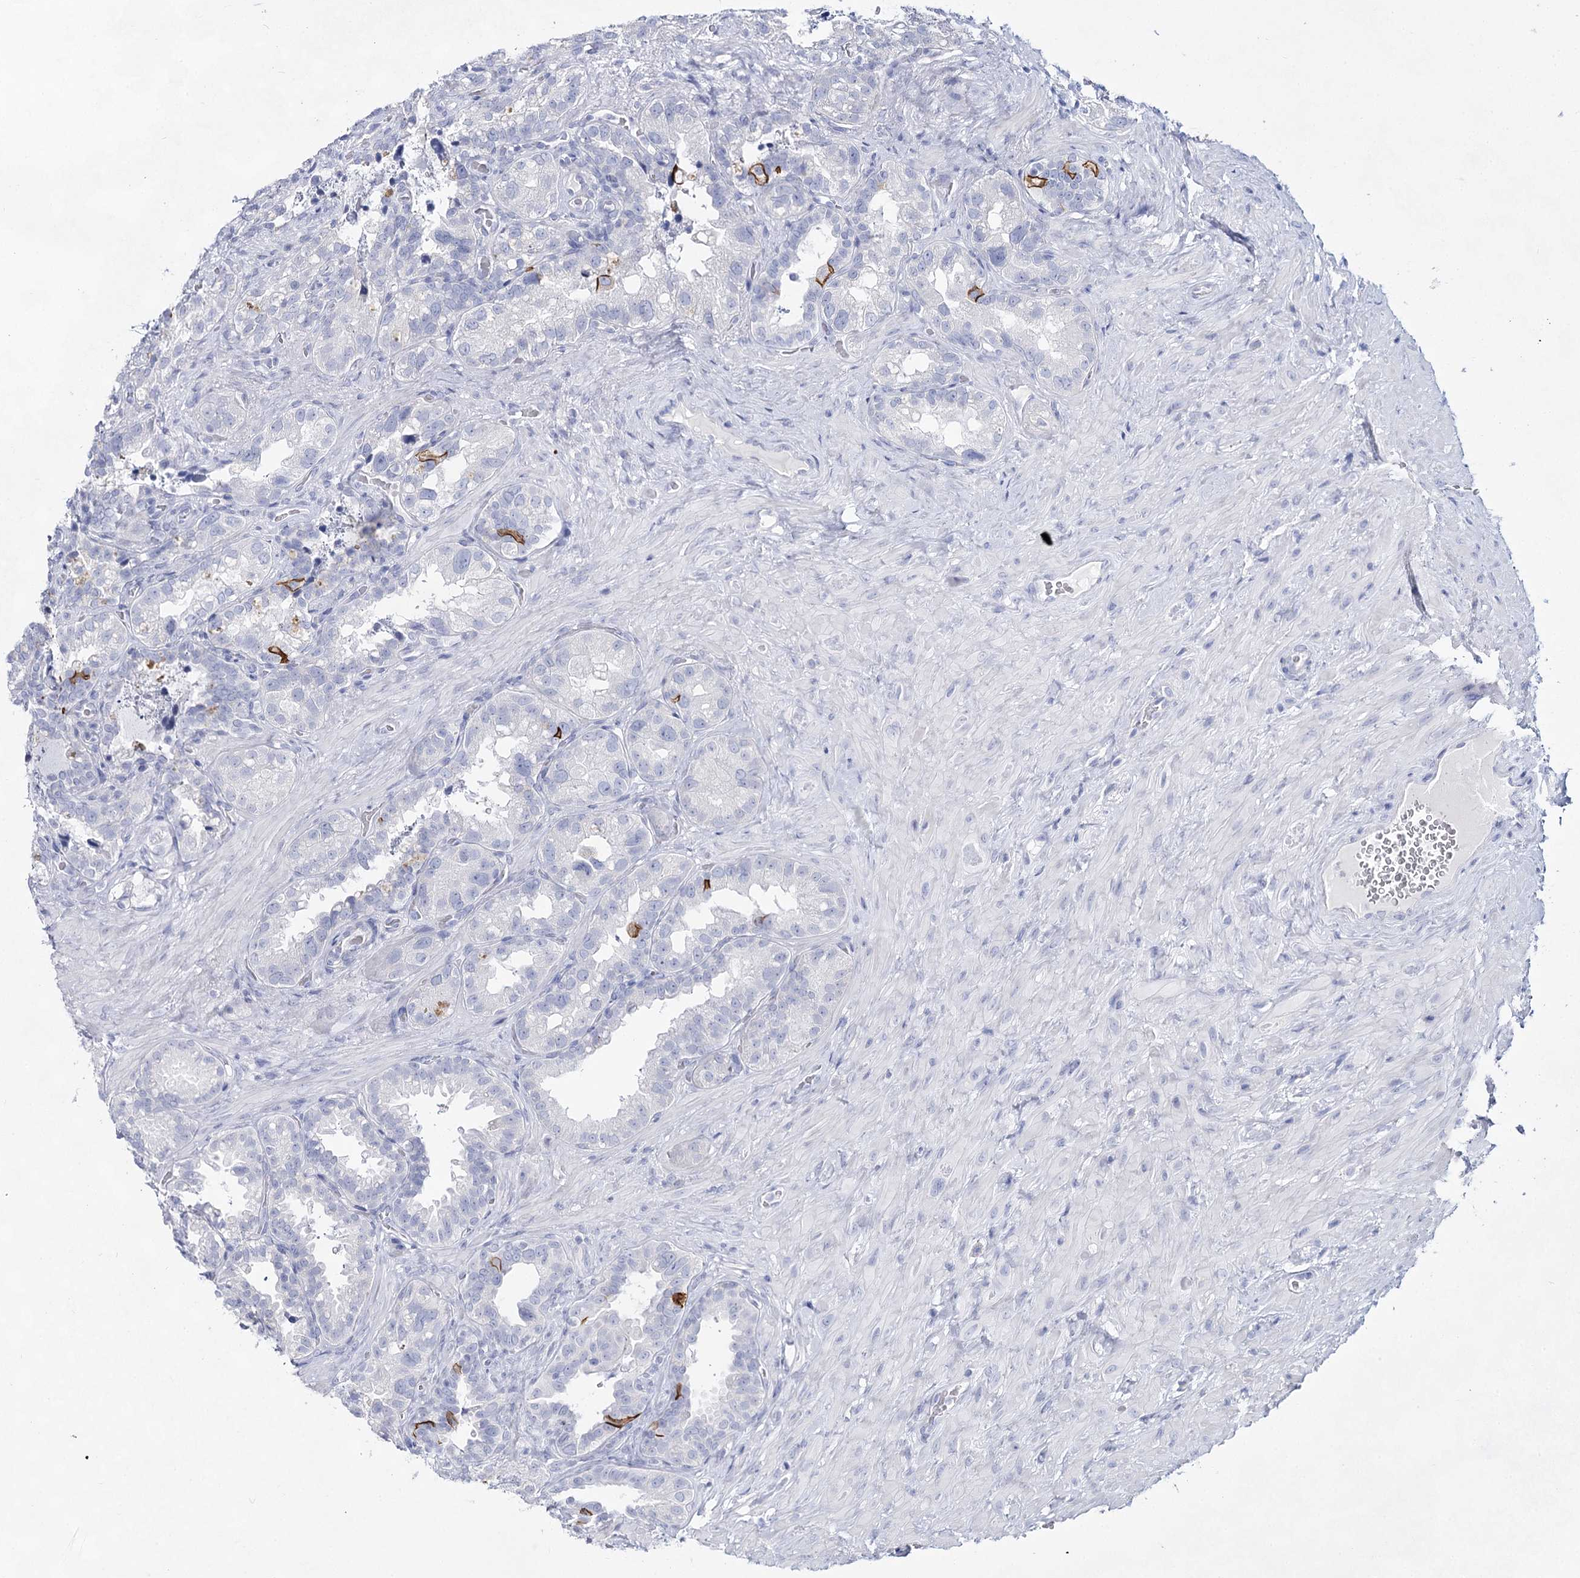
{"staining": {"intensity": "negative", "quantity": "none", "location": "none"}, "tissue": "seminal vesicle", "cell_type": "Glandular cells", "image_type": "normal", "snomed": [{"axis": "morphology", "description": "Normal tissue, NOS"}, {"axis": "topography", "description": "Seminal veicle"}, {"axis": "topography", "description": "Peripheral nerve tissue"}], "caption": "Immunohistochemistry histopathology image of unremarkable seminal vesicle: human seminal vesicle stained with DAB (3,3'-diaminobenzidine) exhibits no significant protein staining in glandular cells. Brightfield microscopy of immunohistochemistry (IHC) stained with DAB (brown) and hematoxylin (blue), captured at high magnification.", "gene": "SLC17A2", "patient": {"sex": "male", "age": 67}}